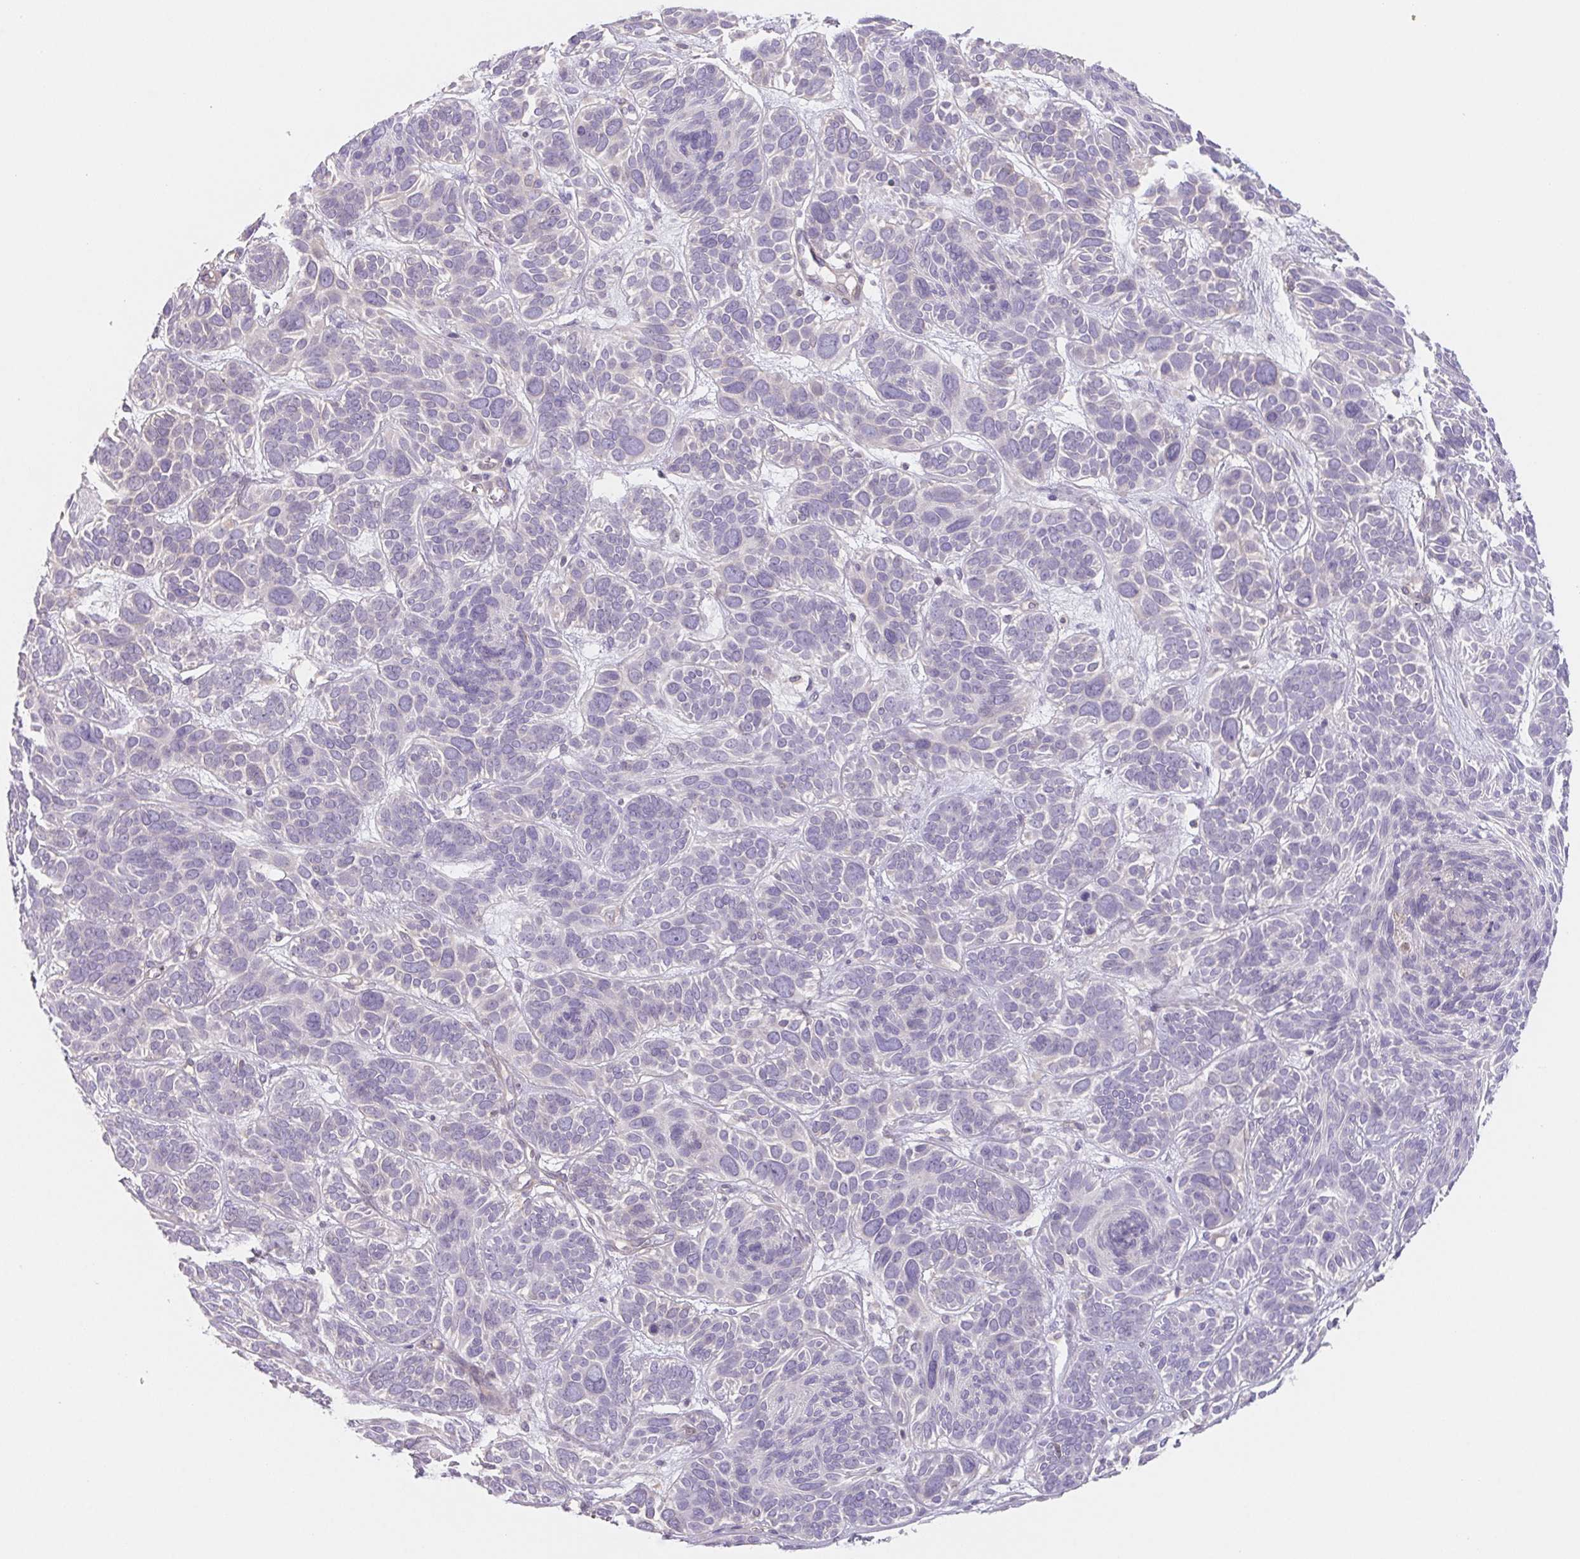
{"staining": {"intensity": "negative", "quantity": "none", "location": "none"}, "tissue": "skin cancer", "cell_type": "Tumor cells", "image_type": "cancer", "snomed": [{"axis": "morphology", "description": "Basal cell carcinoma"}, {"axis": "topography", "description": "Skin"}, {"axis": "topography", "description": "Skin of face"}], "caption": "The photomicrograph demonstrates no significant positivity in tumor cells of basal cell carcinoma (skin).", "gene": "CTNND2", "patient": {"sex": "male", "age": 73}}